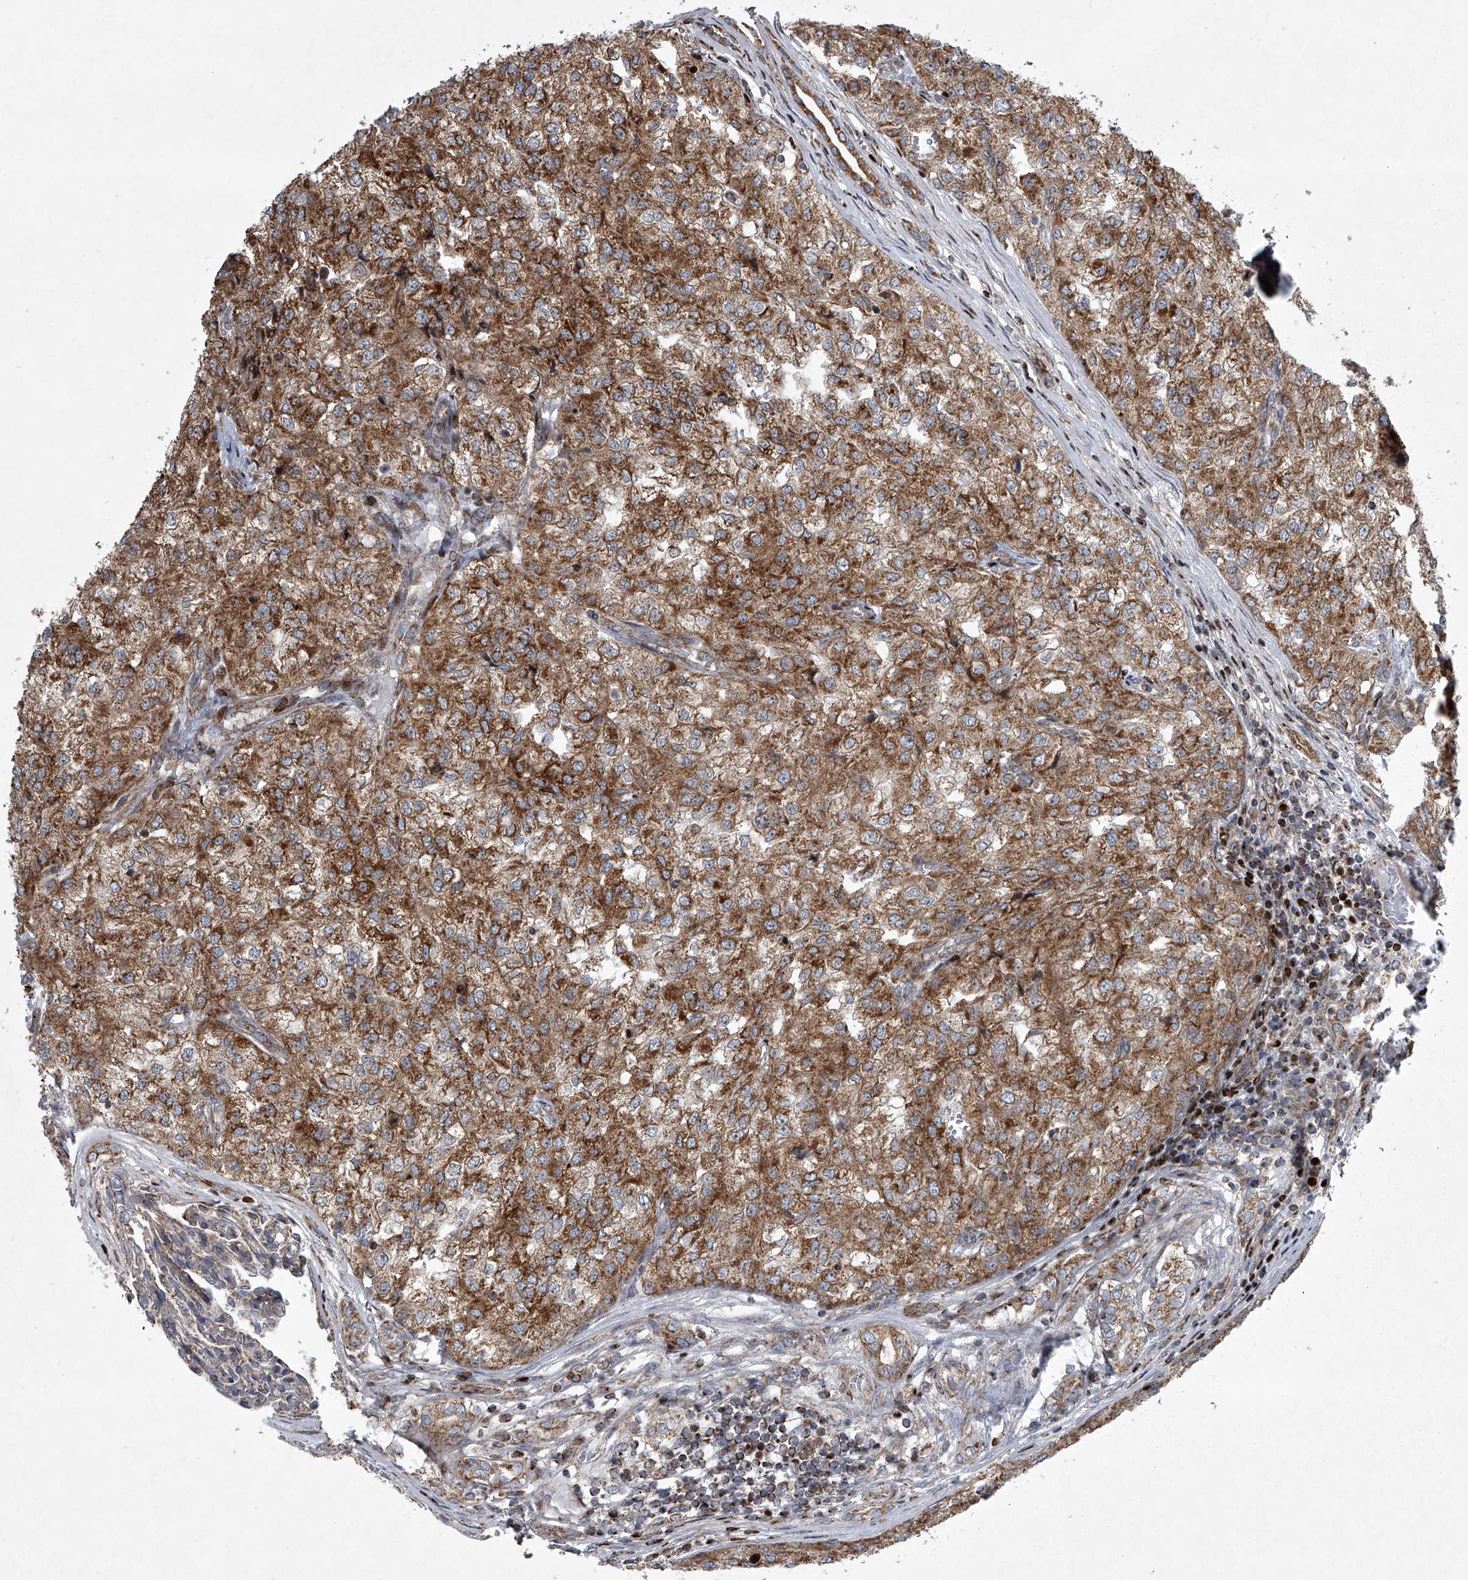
{"staining": {"intensity": "moderate", "quantity": ">75%", "location": "cytoplasmic/membranous"}, "tissue": "renal cancer", "cell_type": "Tumor cells", "image_type": "cancer", "snomed": [{"axis": "morphology", "description": "Adenocarcinoma, NOS"}, {"axis": "topography", "description": "Kidney"}], "caption": "Immunohistochemistry of human adenocarcinoma (renal) shows medium levels of moderate cytoplasmic/membranous staining in approximately >75% of tumor cells. (IHC, brightfield microscopy, high magnification).", "gene": "STRADA", "patient": {"sex": "female", "age": 54}}